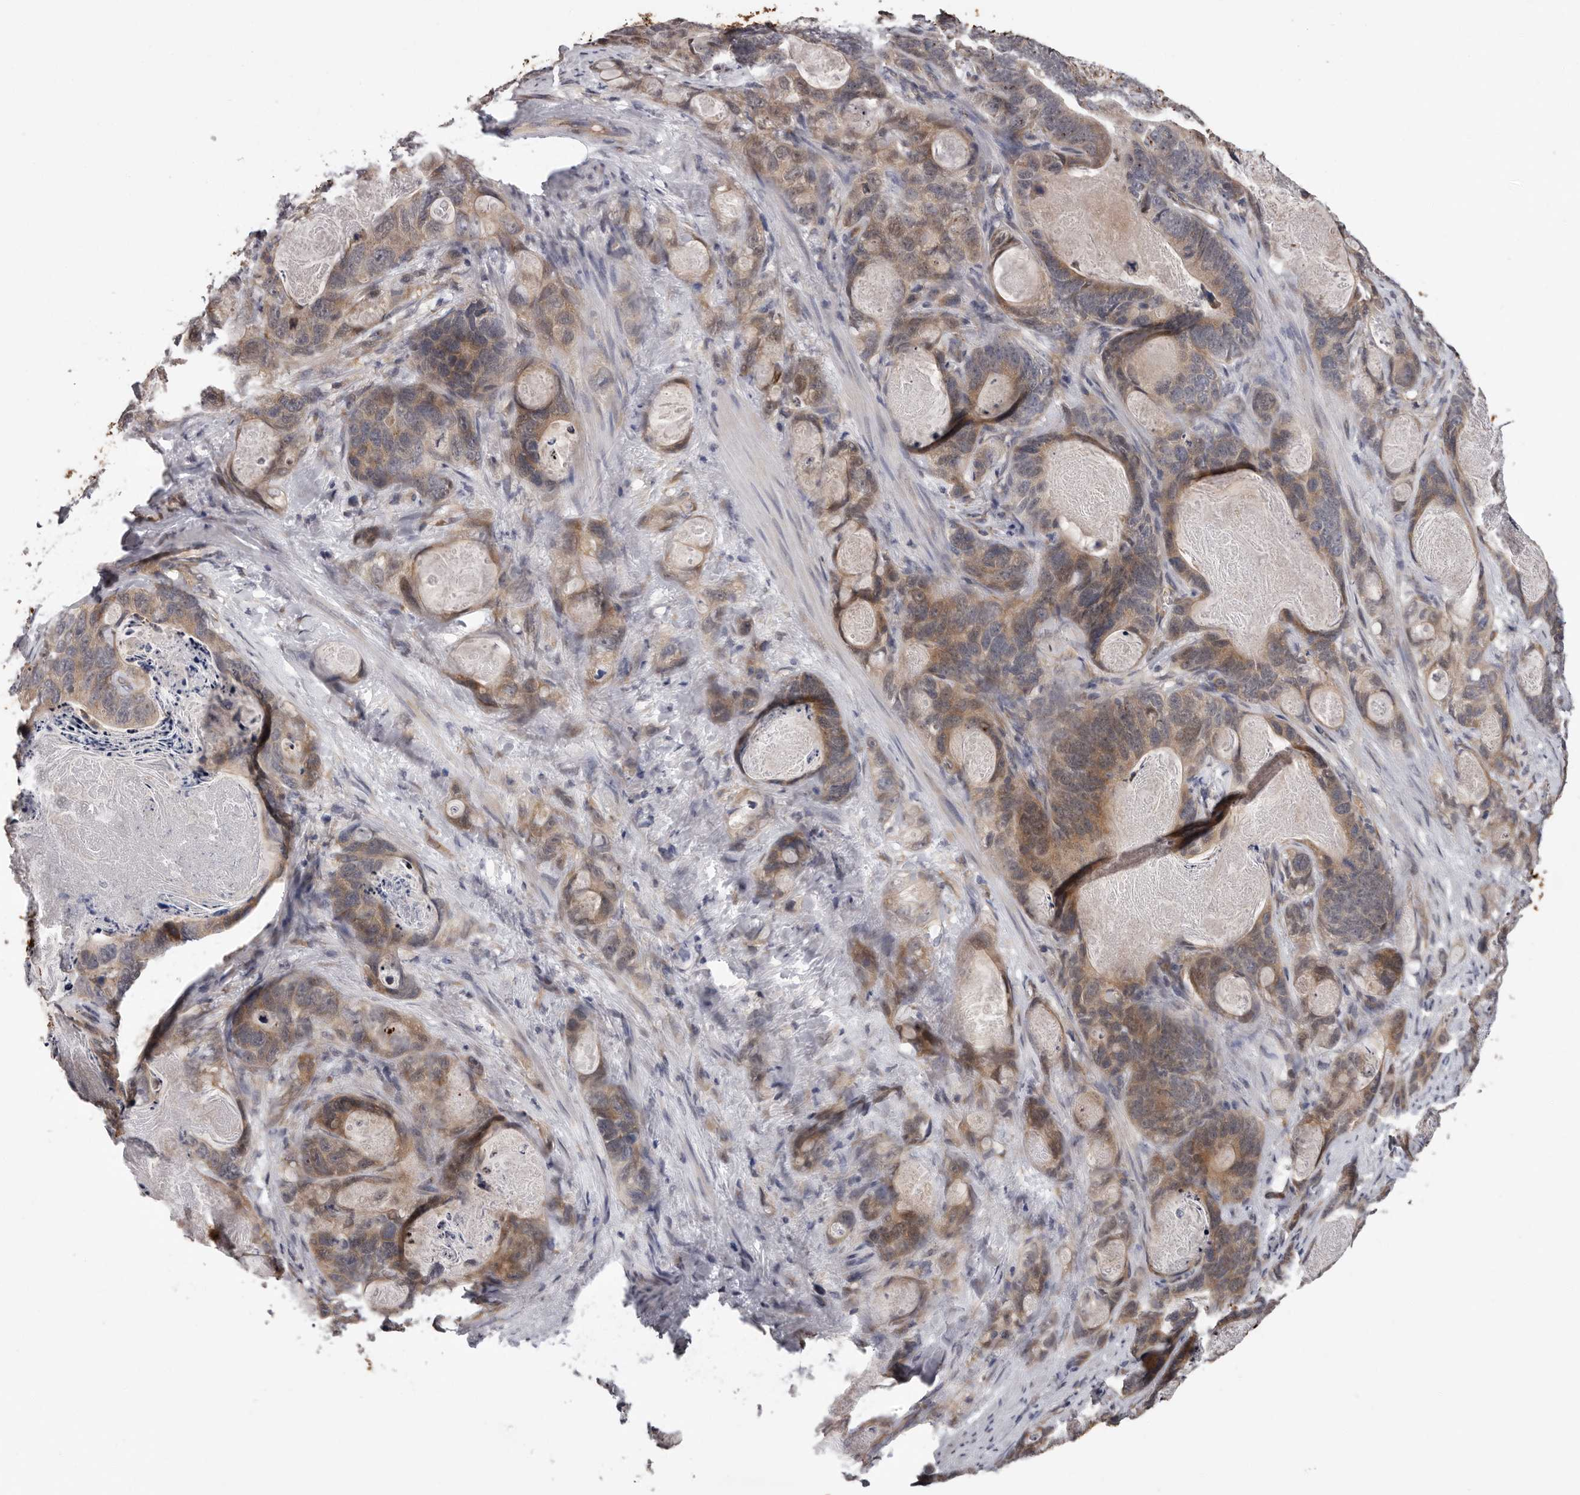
{"staining": {"intensity": "moderate", "quantity": ">75%", "location": "cytoplasmic/membranous"}, "tissue": "stomach cancer", "cell_type": "Tumor cells", "image_type": "cancer", "snomed": [{"axis": "morphology", "description": "Normal tissue, NOS"}, {"axis": "morphology", "description": "Adenocarcinoma, NOS"}, {"axis": "topography", "description": "Stomach"}], "caption": "Human adenocarcinoma (stomach) stained with a brown dye reveals moderate cytoplasmic/membranous positive staining in approximately >75% of tumor cells.", "gene": "MED8", "patient": {"sex": "female", "age": 89}}